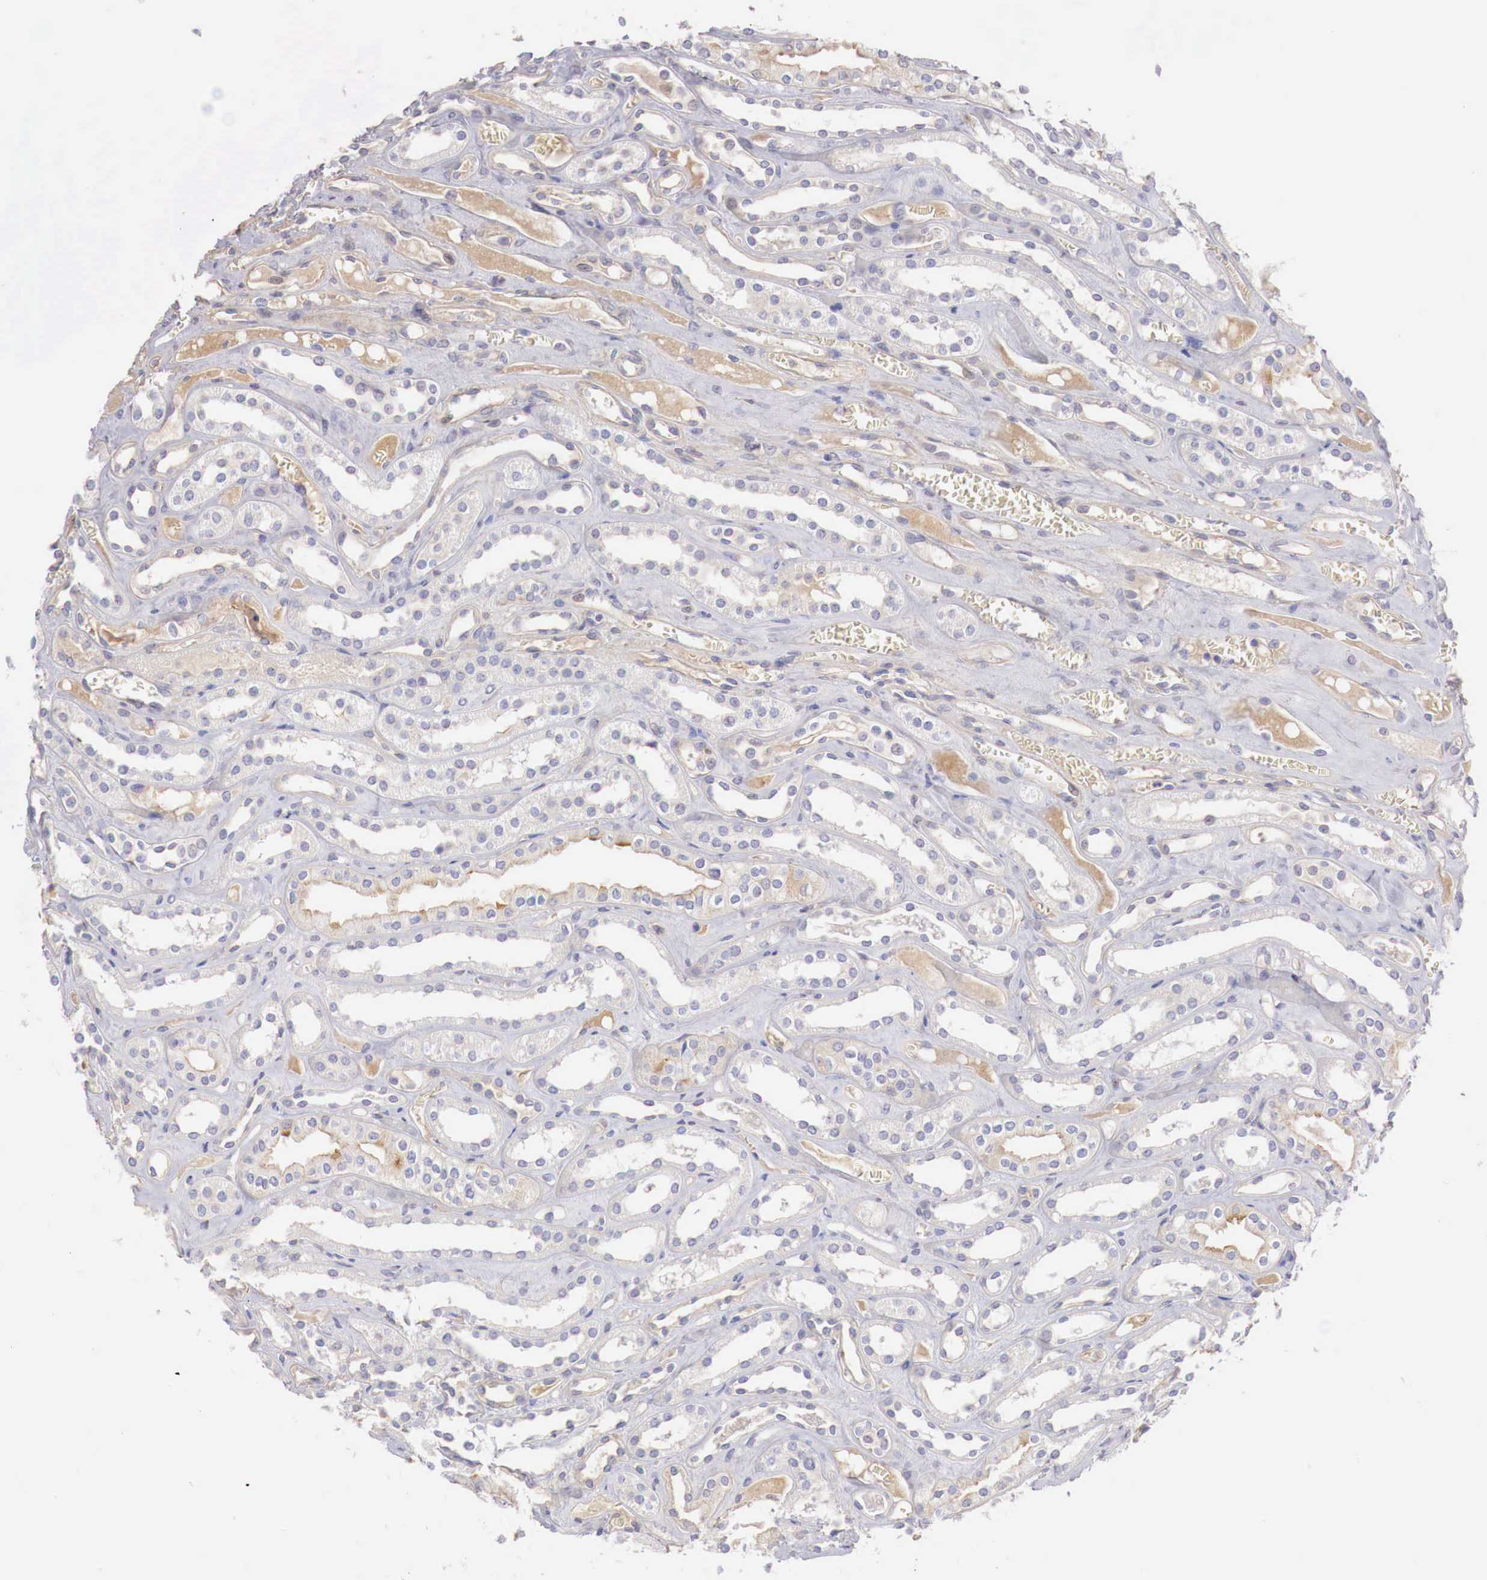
{"staining": {"intensity": "negative", "quantity": "none", "location": "none"}, "tissue": "kidney", "cell_type": "Cells in glomeruli", "image_type": "normal", "snomed": [{"axis": "morphology", "description": "Normal tissue, NOS"}, {"axis": "topography", "description": "Kidney"}], "caption": "Immunohistochemistry (IHC) histopathology image of unremarkable kidney: kidney stained with DAB displays no significant protein positivity in cells in glomeruli. (Stains: DAB immunohistochemistry (IHC) with hematoxylin counter stain, Microscopy: brightfield microscopy at high magnification).", "gene": "KLHDC7B", "patient": {"sex": "female", "age": 52}}